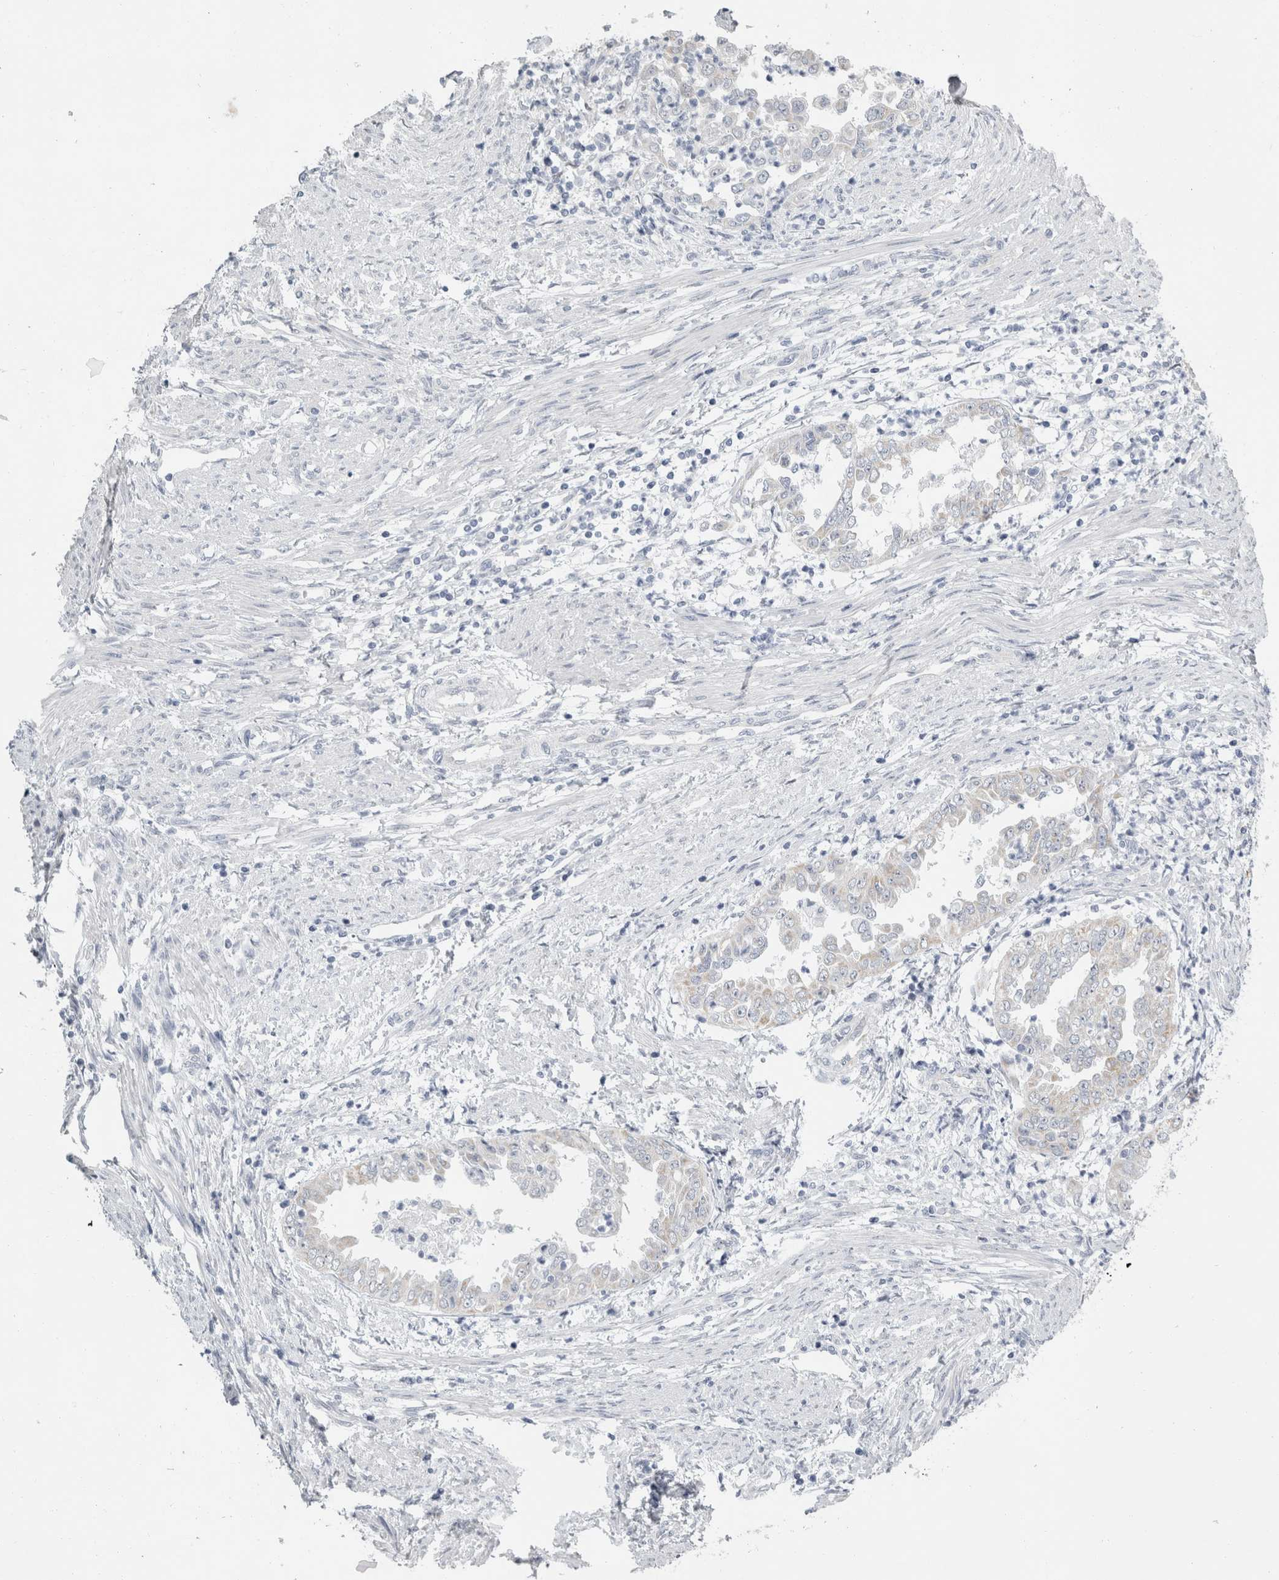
{"staining": {"intensity": "negative", "quantity": "none", "location": "none"}, "tissue": "endometrial cancer", "cell_type": "Tumor cells", "image_type": "cancer", "snomed": [{"axis": "morphology", "description": "Adenocarcinoma, NOS"}, {"axis": "topography", "description": "Endometrium"}], "caption": "Immunohistochemical staining of human adenocarcinoma (endometrial) demonstrates no significant expression in tumor cells. (DAB (3,3'-diaminobenzidine) immunohistochemistry with hematoxylin counter stain).", "gene": "FXYD7", "patient": {"sex": "female", "age": 85}}